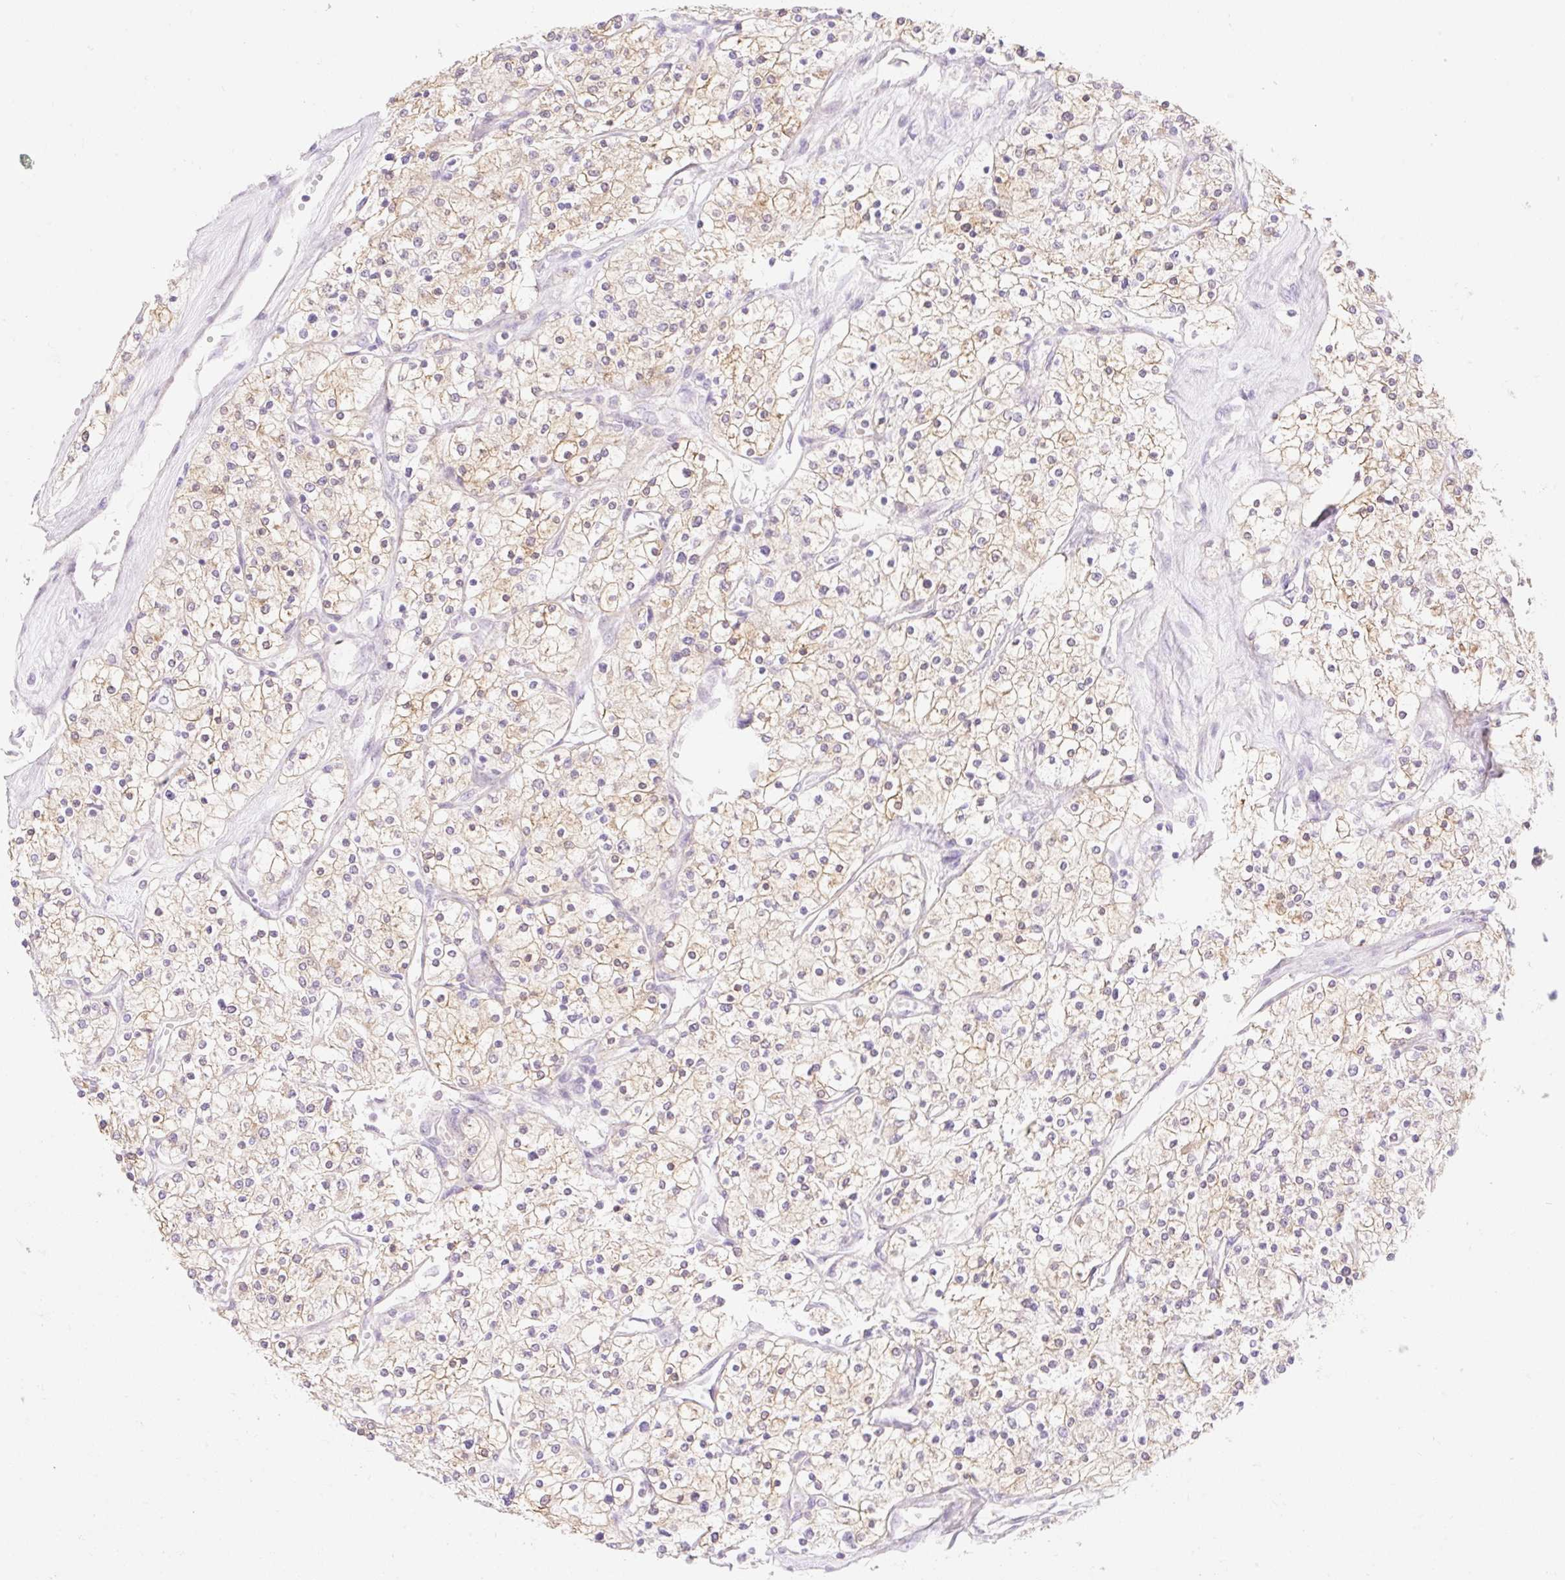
{"staining": {"intensity": "weak", "quantity": ">75%", "location": "cytoplasmic/membranous"}, "tissue": "renal cancer", "cell_type": "Tumor cells", "image_type": "cancer", "snomed": [{"axis": "morphology", "description": "Adenocarcinoma, NOS"}, {"axis": "topography", "description": "Kidney"}], "caption": "Renal cancer (adenocarcinoma) stained with a brown dye shows weak cytoplasmic/membranous positive positivity in about >75% of tumor cells.", "gene": "DHX35", "patient": {"sex": "male", "age": 80}}